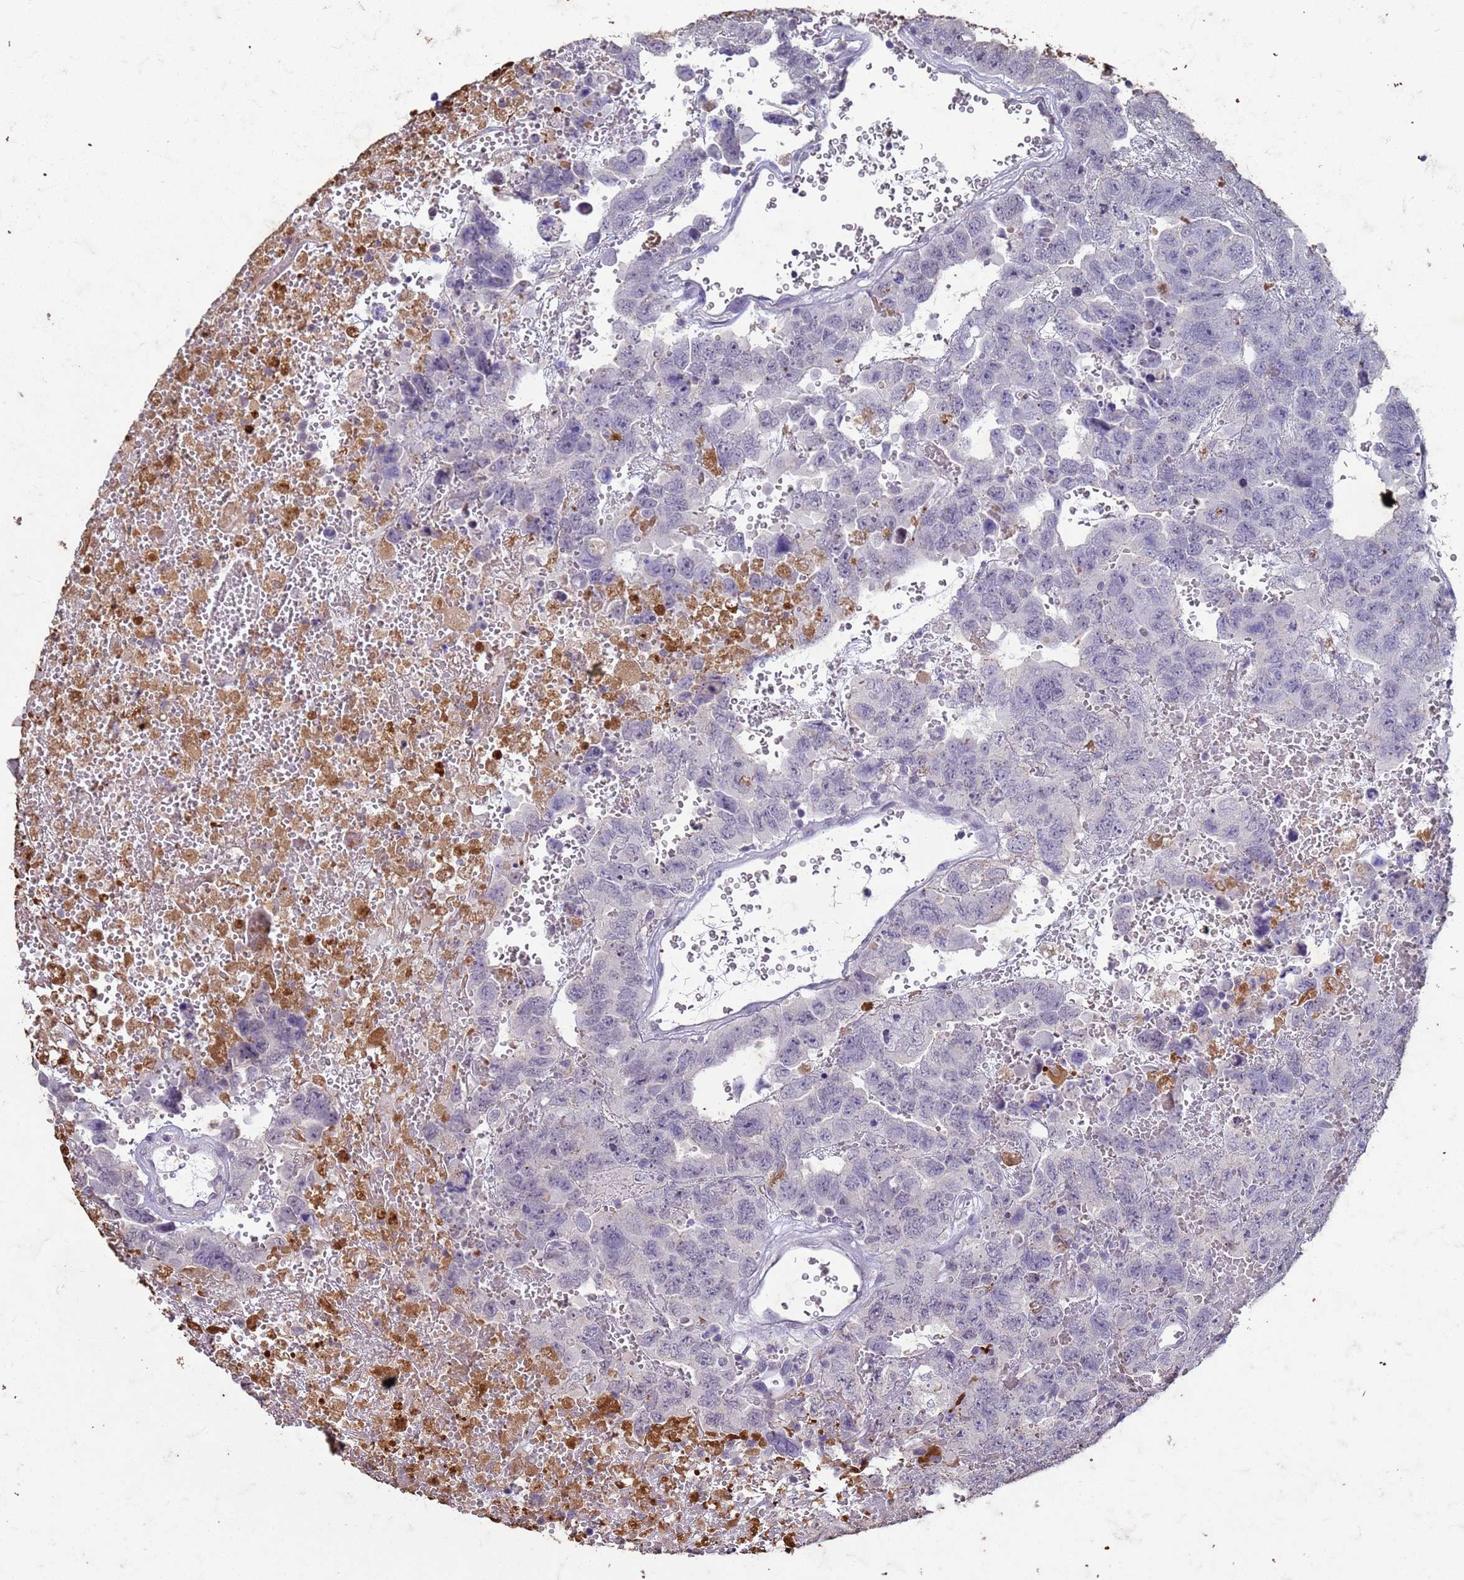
{"staining": {"intensity": "negative", "quantity": "none", "location": "none"}, "tissue": "testis cancer", "cell_type": "Tumor cells", "image_type": "cancer", "snomed": [{"axis": "morphology", "description": "Carcinoma, Embryonal, NOS"}, {"axis": "topography", "description": "Testis"}], "caption": "IHC of testis embryonal carcinoma demonstrates no expression in tumor cells. The staining was performed using DAB (3,3'-diaminobenzidine) to visualize the protein expression in brown, while the nuclei were stained in blue with hematoxylin (Magnification: 20x).", "gene": "SLC25A15", "patient": {"sex": "male", "age": 45}}